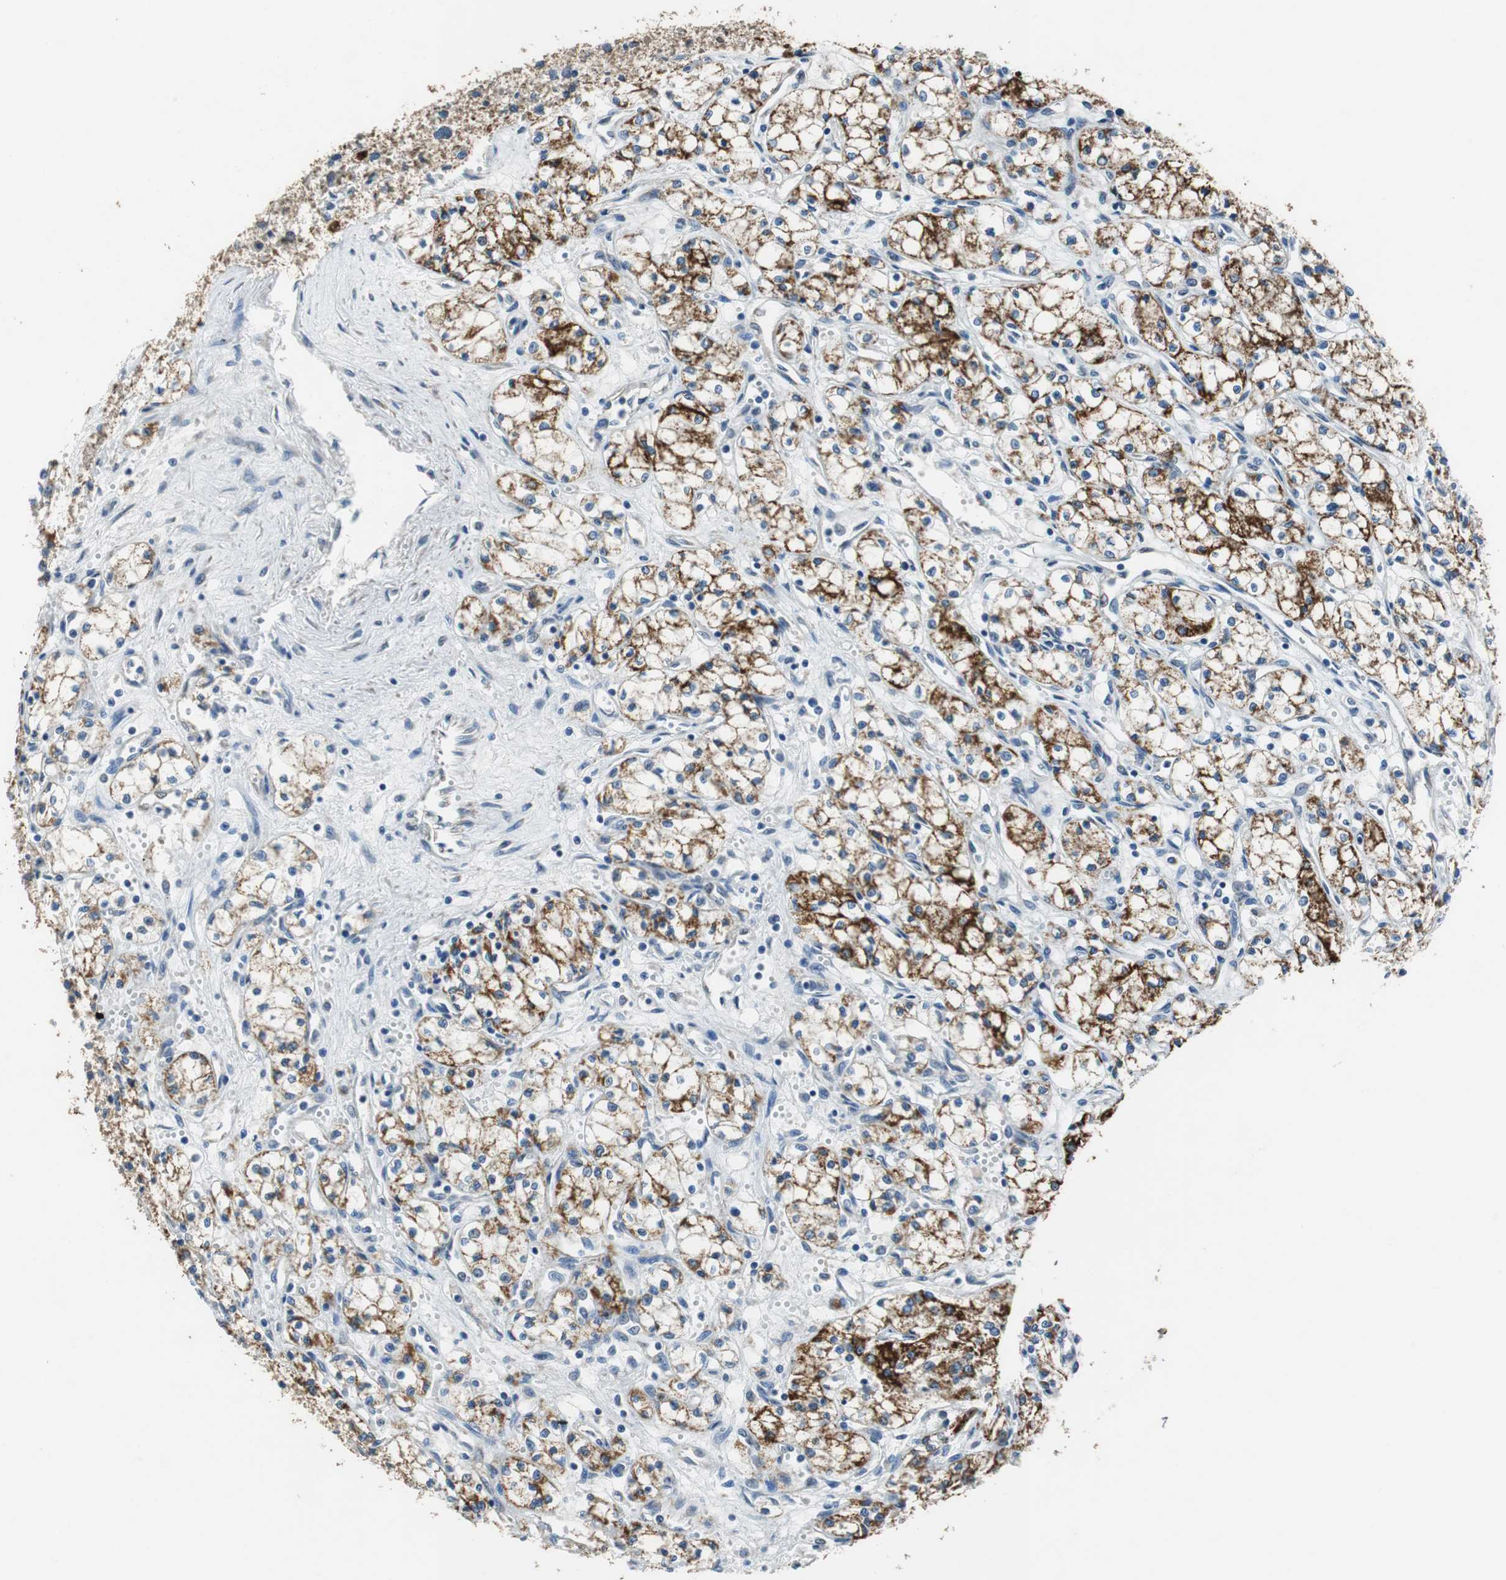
{"staining": {"intensity": "strong", "quantity": ">75%", "location": "cytoplasmic/membranous"}, "tissue": "renal cancer", "cell_type": "Tumor cells", "image_type": "cancer", "snomed": [{"axis": "morphology", "description": "Normal tissue, NOS"}, {"axis": "morphology", "description": "Adenocarcinoma, NOS"}, {"axis": "topography", "description": "Kidney"}], "caption": "DAB immunohistochemical staining of human renal adenocarcinoma demonstrates strong cytoplasmic/membranous protein staining in about >75% of tumor cells. Using DAB (3,3'-diaminobenzidine) (brown) and hematoxylin (blue) stains, captured at high magnification using brightfield microscopy.", "gene": "ALDH4A1", "patient": {"sex": "male", "age": 59}}